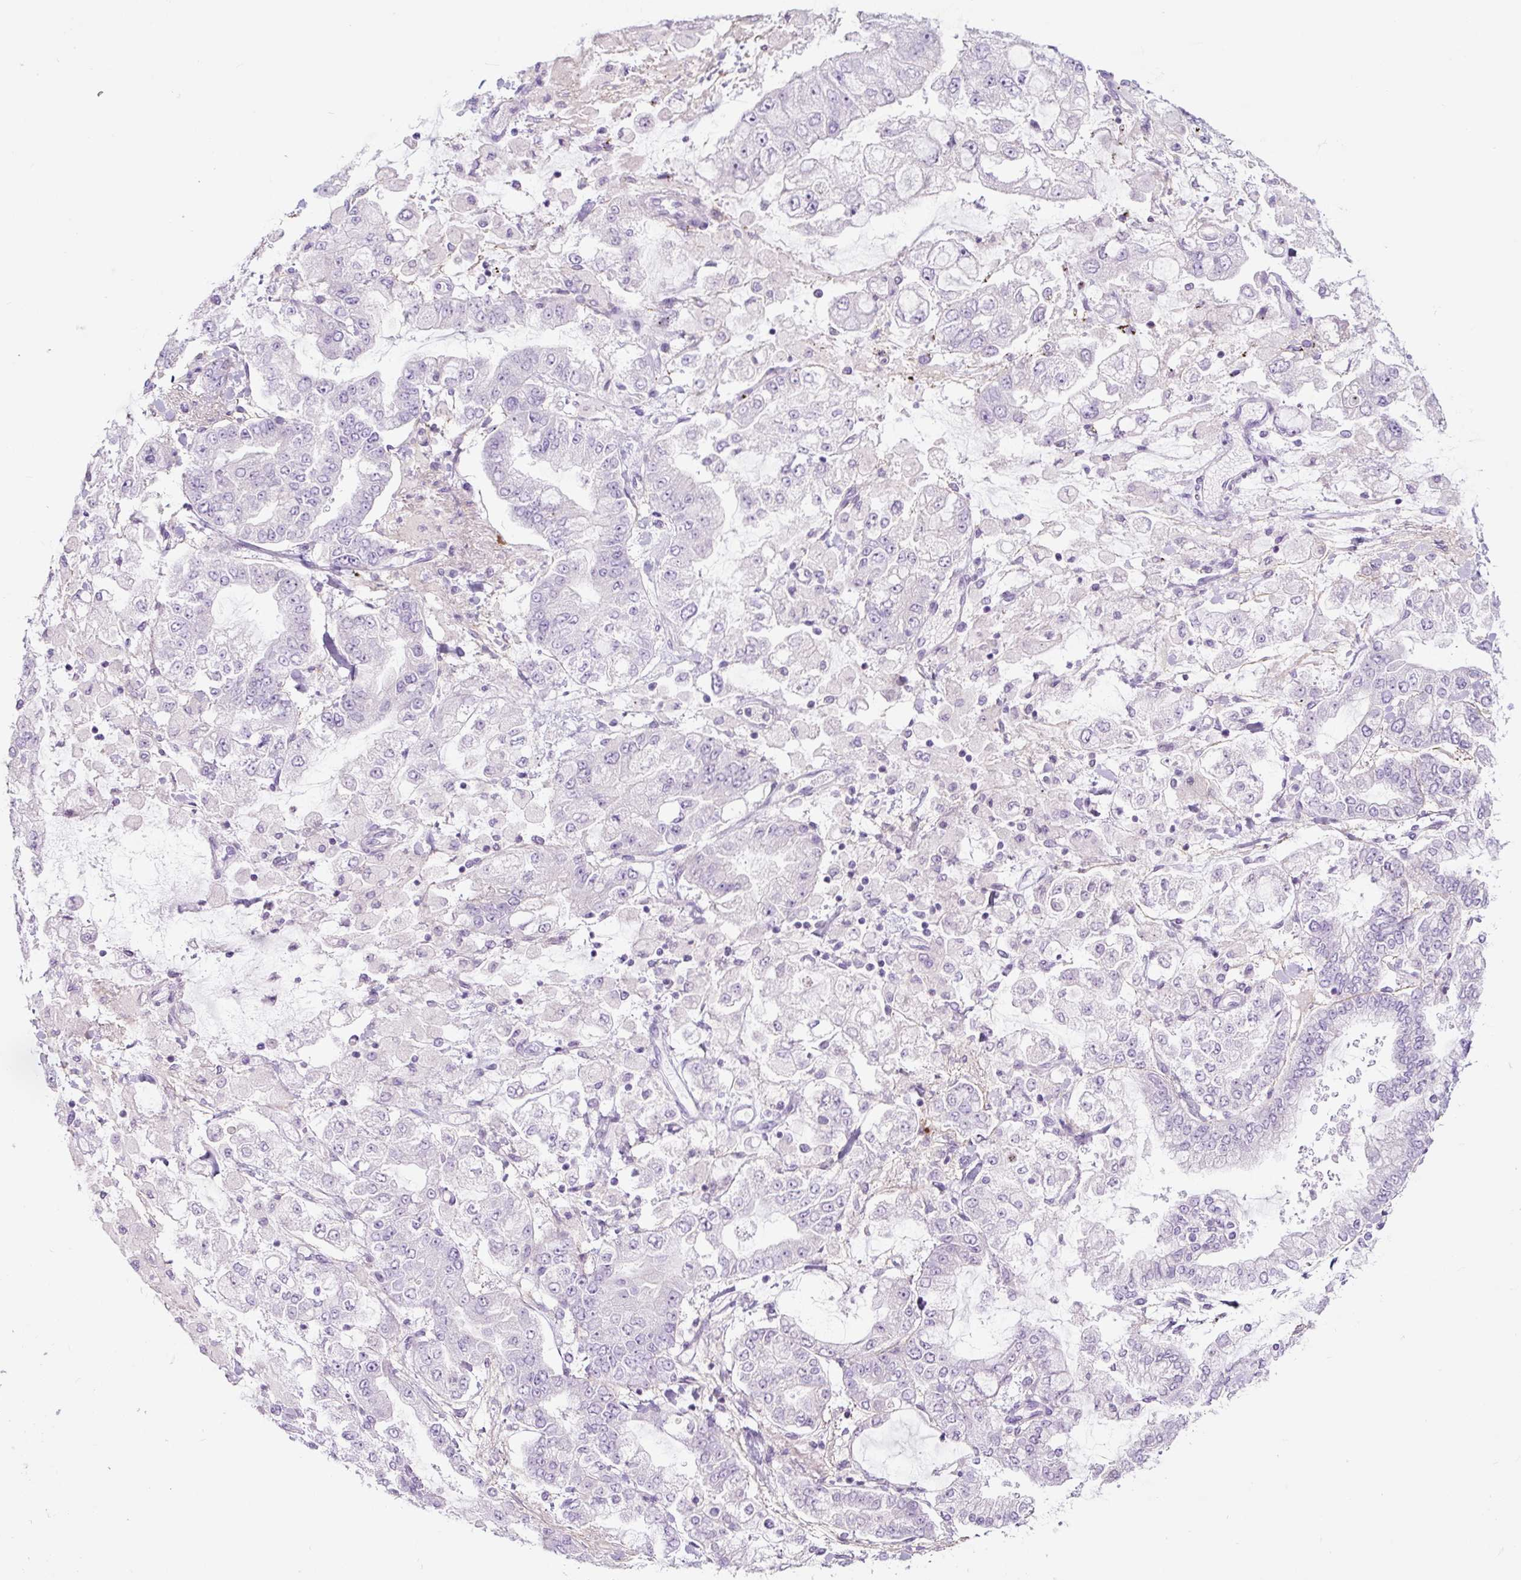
{"staining": {"intensity": "negative", "quantity": "none", "location": "none"}, "tissue": "stomach cancer", "cell_type": "Tumor cells", "image_type": "cancer", "snomed": [{"axis": "morphology", "description": "Normal tissue, NOS"}, {"axis": "morphology", "description": "Adenocarcinoma, NOS"}, {"axis": "topography", "description": "Stomach, upper"}, {"axis": "topography", "description": "Stomach"}], "caption": "Protein analysis of adenocarcinoma (stomach) reveals no significant positivity in tumor cells. Nuclei are stained in blue.", "gene": "RNF212B", "patient": {"sex": "male", "age": 76}}